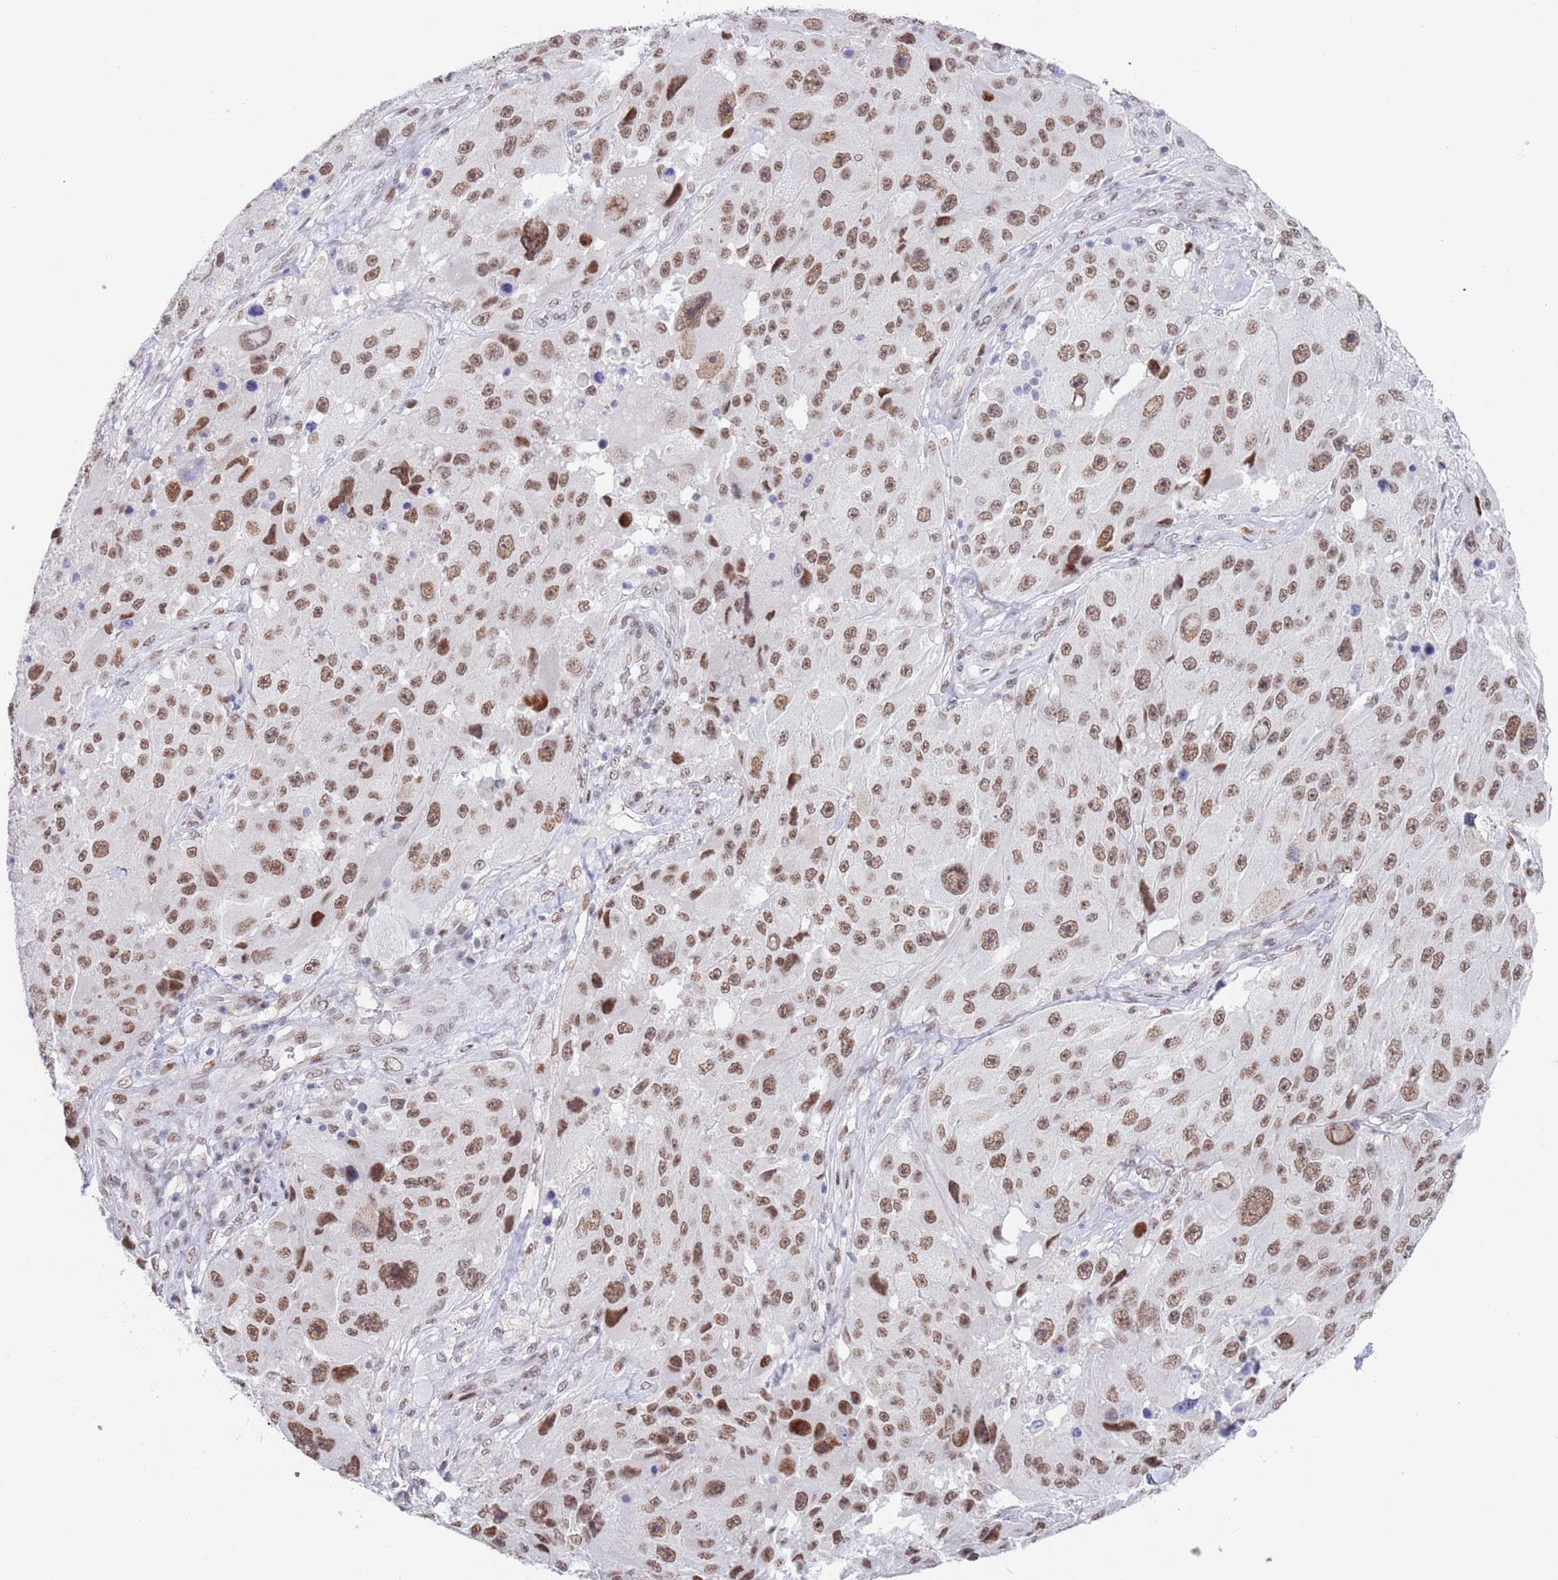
{"staining": {"intensity": "moderate", "quantity": ">75%", "location": "nuclear"}, "tissue": "melanoma", "cell_type": "Tumor cells", "image_type": "cancer", "snomed": [{"axis": "morphology", "description": "Malignant melanoma, Metastatic site"}, {"axis": "topography", "description": "Lymph node"}], "caption": "The photomicrograph demonstrates immunohistochemical staining of malignant melanoma (metastatic site). There is moderate nuclear expression is appreciated in about >75% of tumor cells. (DAB IHC with brightfield microscopy, high magnification).", "gene": "ZNF382", "patient": {"sex": "male", "age": 62}}